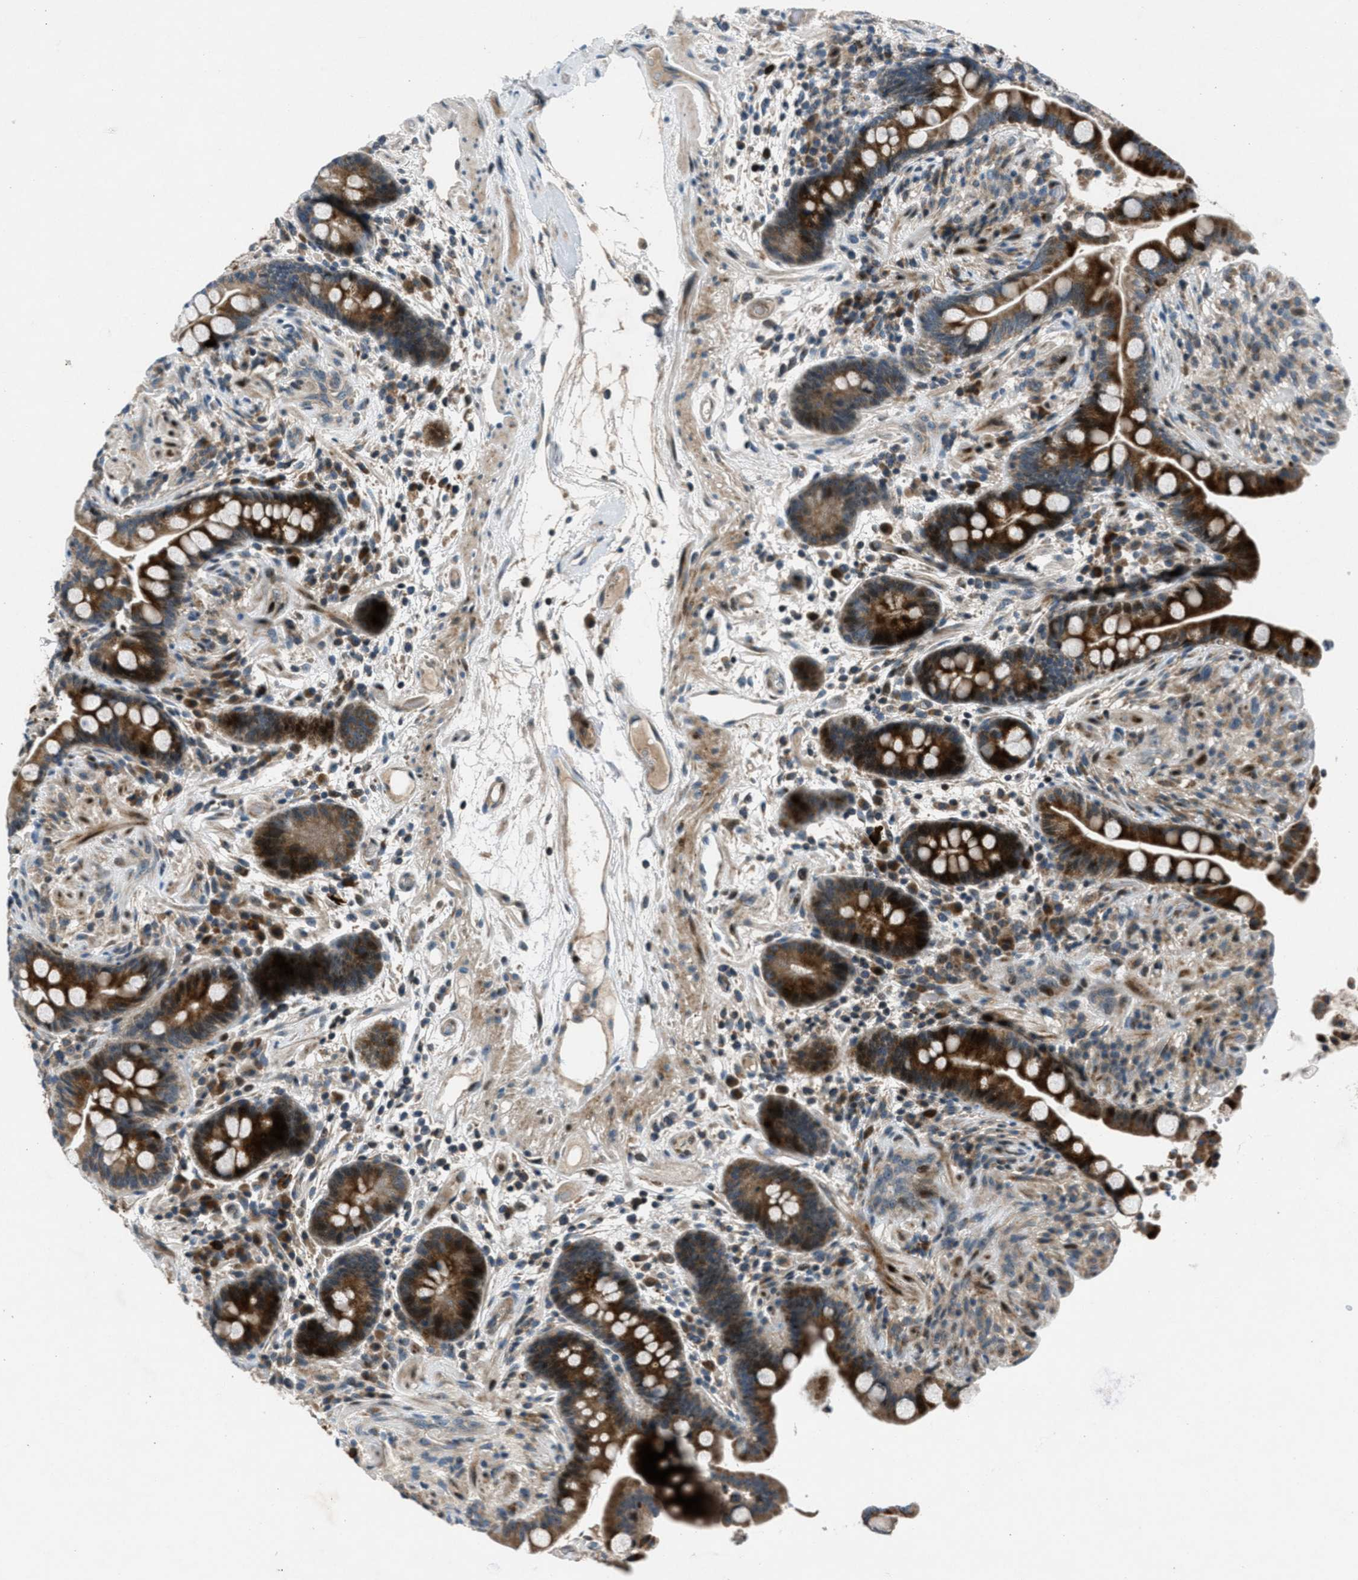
{"staining": {"intensity": "weak", "quantity": ">75%", "location": "cytoplasmic/membranous"}, "tissue": "colon", "cell_type": "Endothelial cells", "image_type": "normal", "snomed": [{"axis": "morphology", "description": "Normal tissue, NOS"}, {"axis": "topography", "description": "Colon"}], "caption": "DAB (3,3'-diaminobenzidine) immunohistochemical staining of benign colon reveals weak cytoplasmic/membranous protein positivity in about >75% of endothelial cells.", "gene": "CLEC2D", "patient": {"sex": "male", "age": 73}}